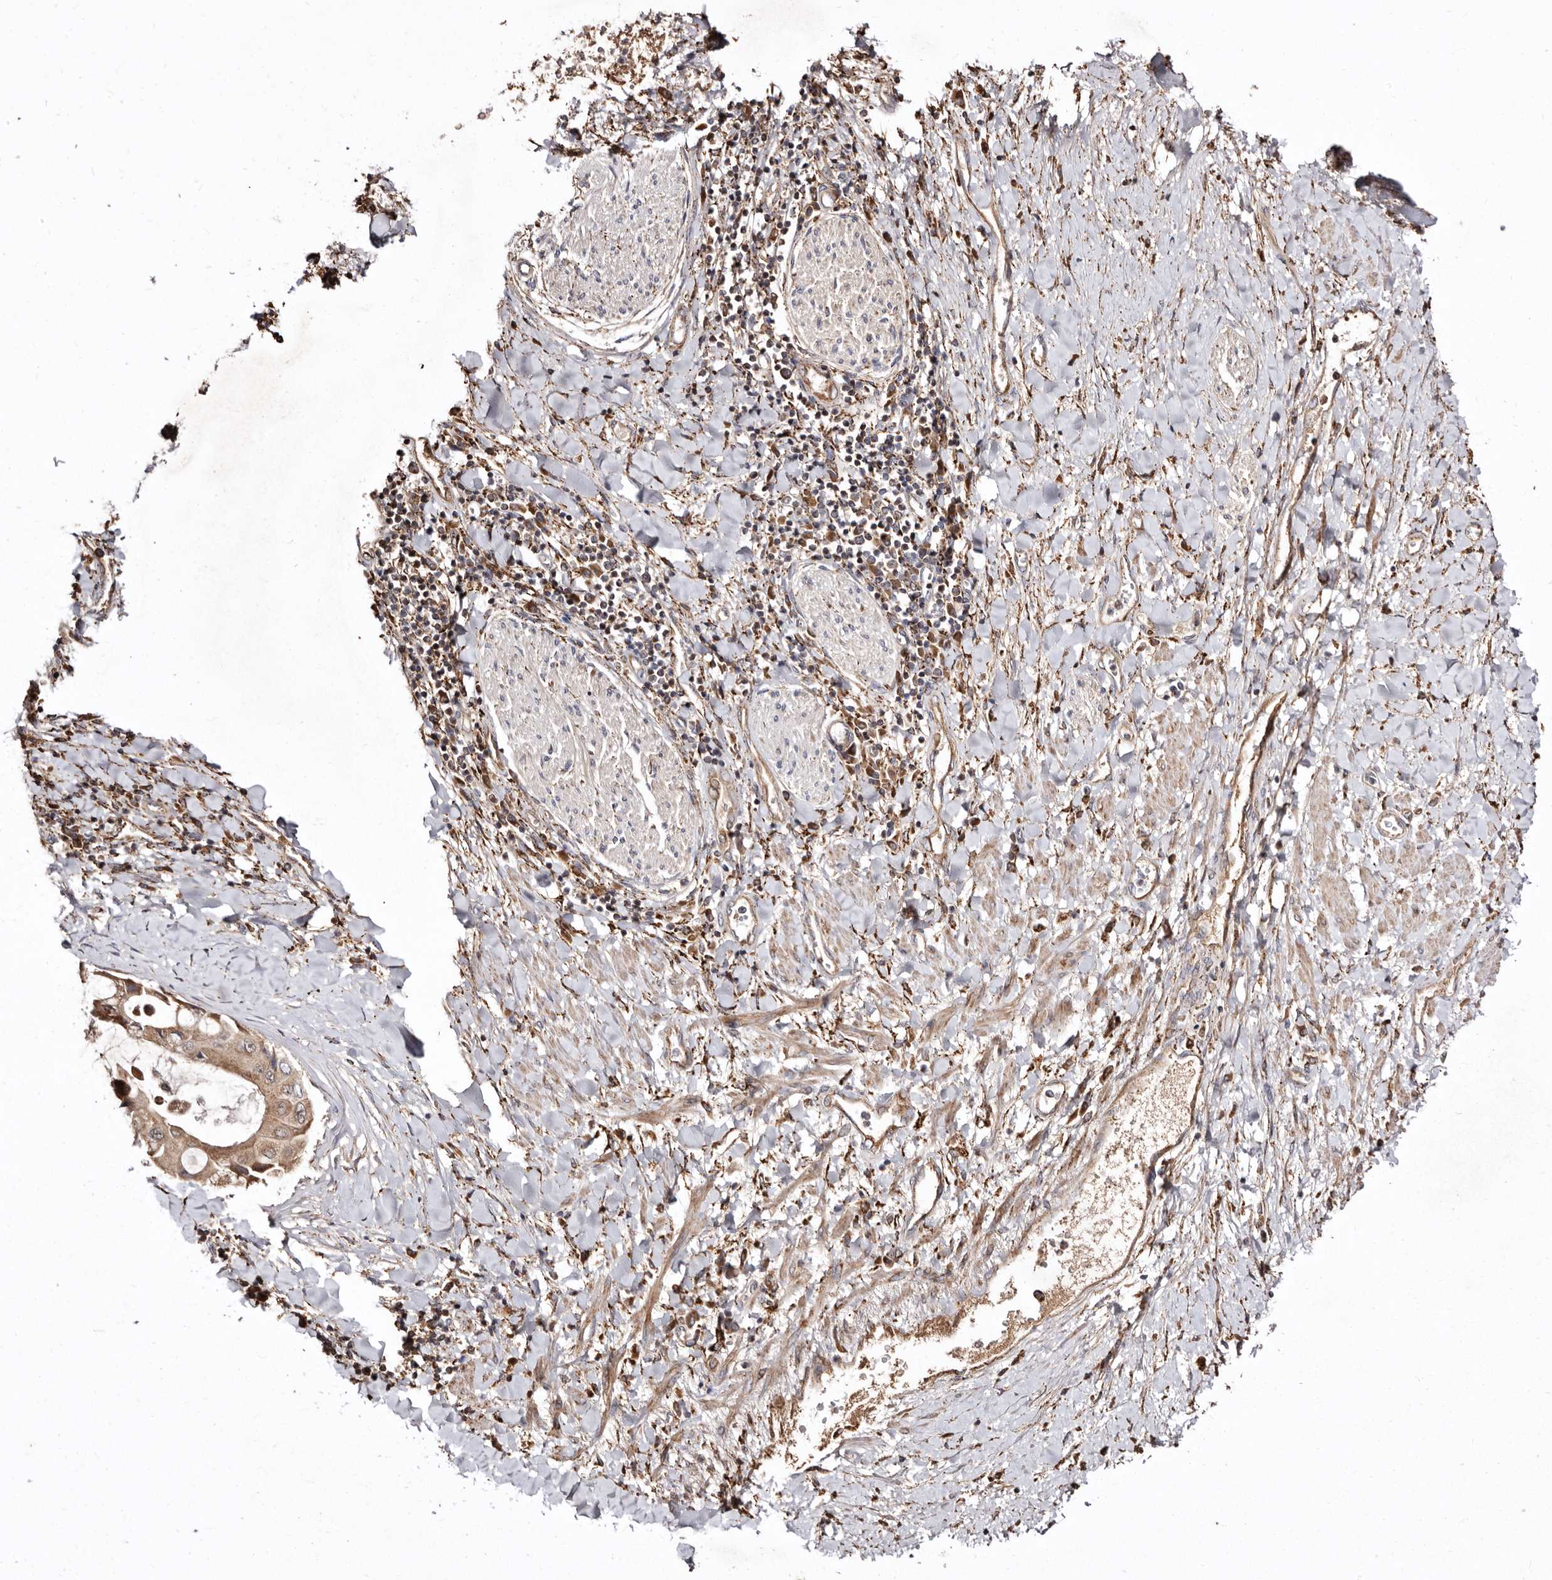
{"staining": {"intensity": "moderate", "quantity": ">75%", "location": "cytoplasmic/membranous"}, "tissue": "liver cancer", "cell_type": "Tumor cells", "image_type": "cancer", "snomed": [{"axis": "morphology", "description": "Cholangiocarcinoma"}, {"axis": "topography", "description": "Liver"}], "caption": "Immunohistochemistry (IHC) image of neoplastic tissue: liver cancer (cholangiocarcinoma) stained using IHC reveals medium levels of moderate protein expression localized specifically in the cytoplasmic/membranous of tumor cells, appearing as a cytoplasmic/membranous brown color.", "gene": "LUZP1", "patient": {"sex": "male", "age": 50}}